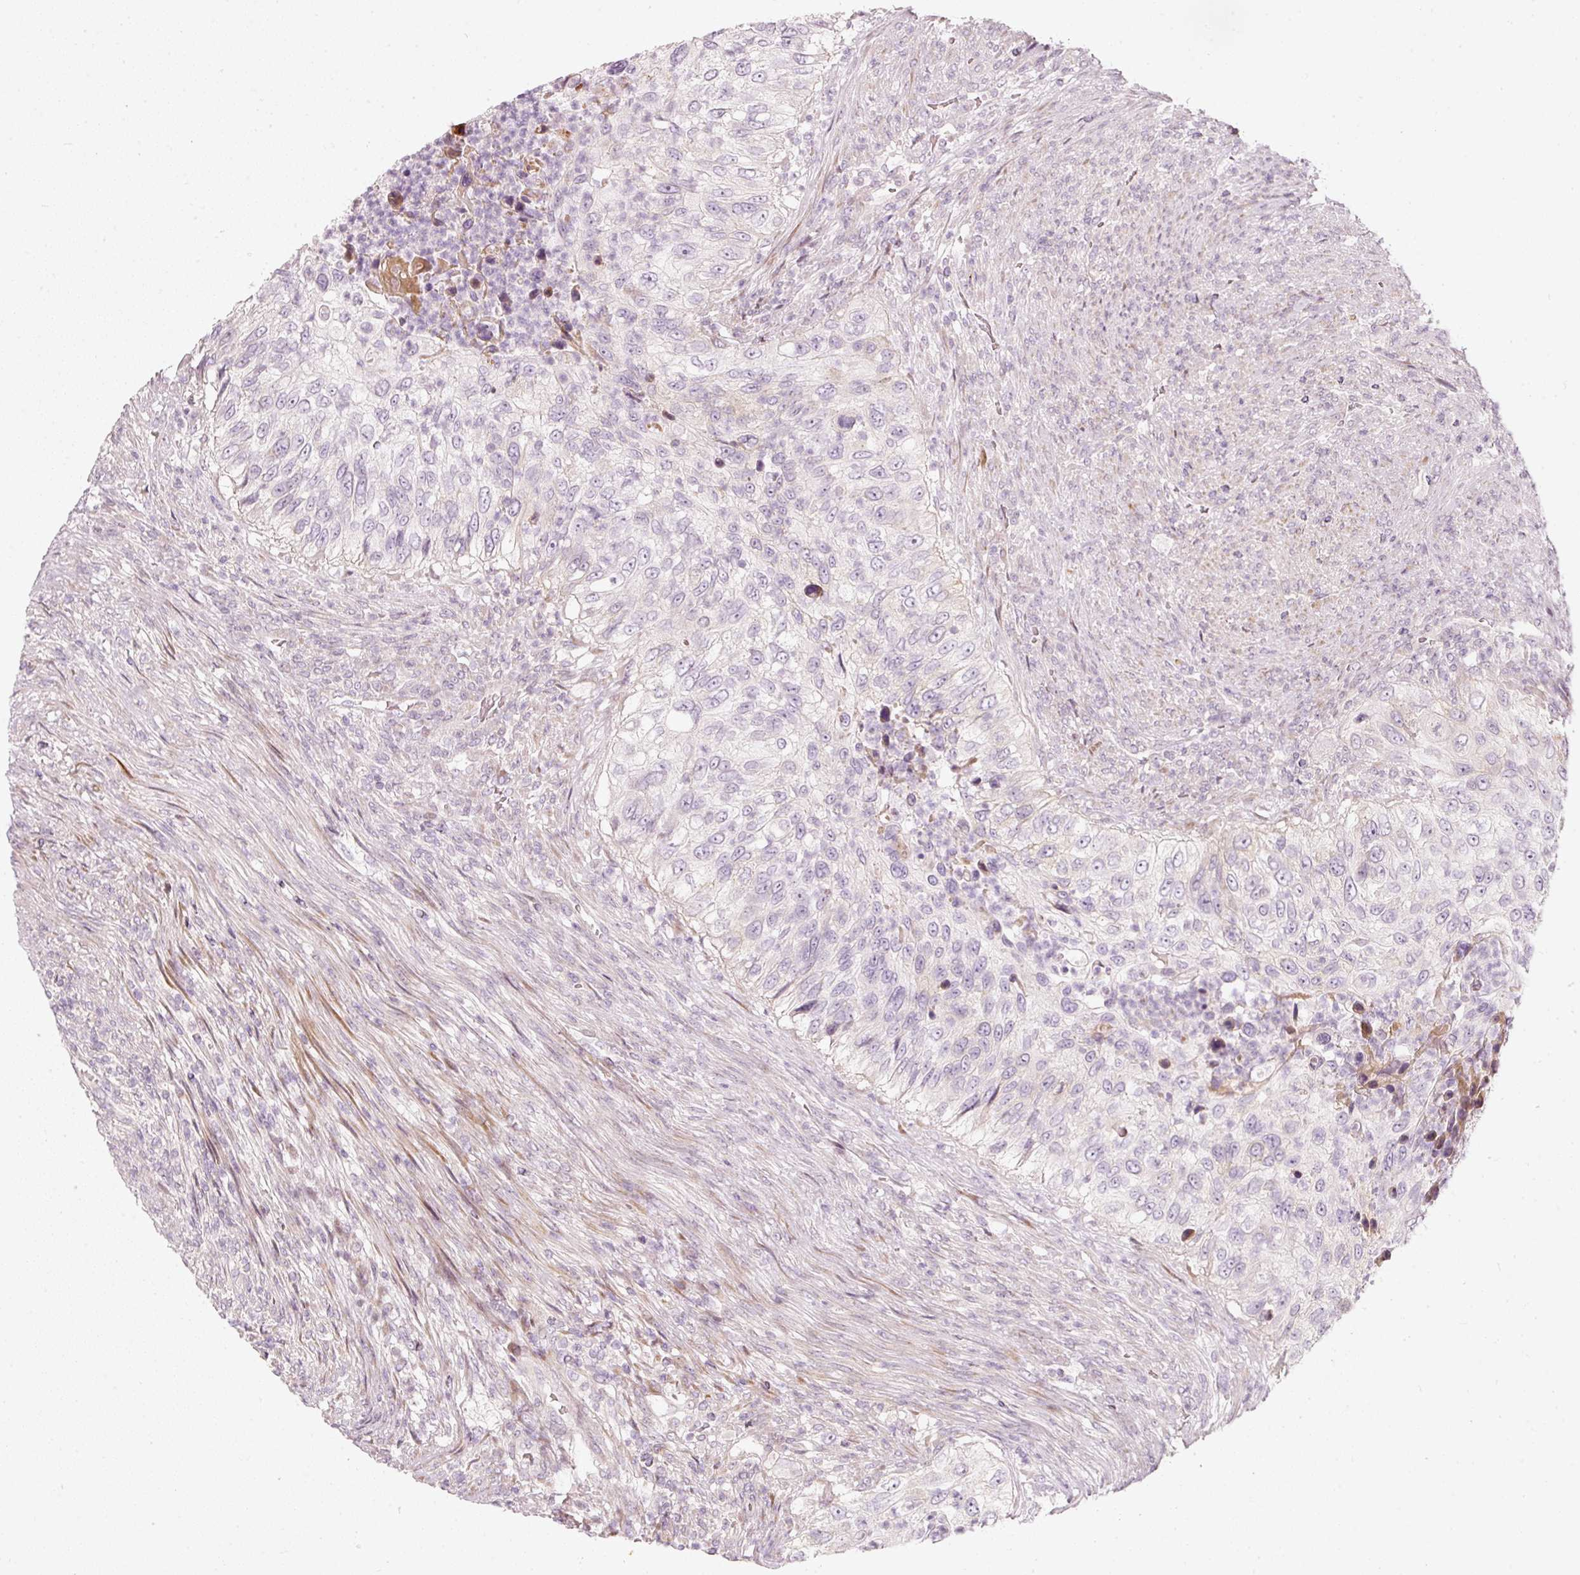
{"staining": {"intensity": "negative", "quantity": "none", "location": "none"}, "tissue": "urothelial cancer", "cell_type": "Tumor cells", "image_type": "cancer", "snomed": [{"axis": "morphology", "description": "Urothelial carcinoma, High grade"}, {"axis": "topography", "description": "Urinary bladder"}], "caption": "Tumor cells are negative for brown protein staining in urothelial carcinoma (high-grade).", "gene": "SLC20A1", "patient": {"sex": "female", "age": 60}}